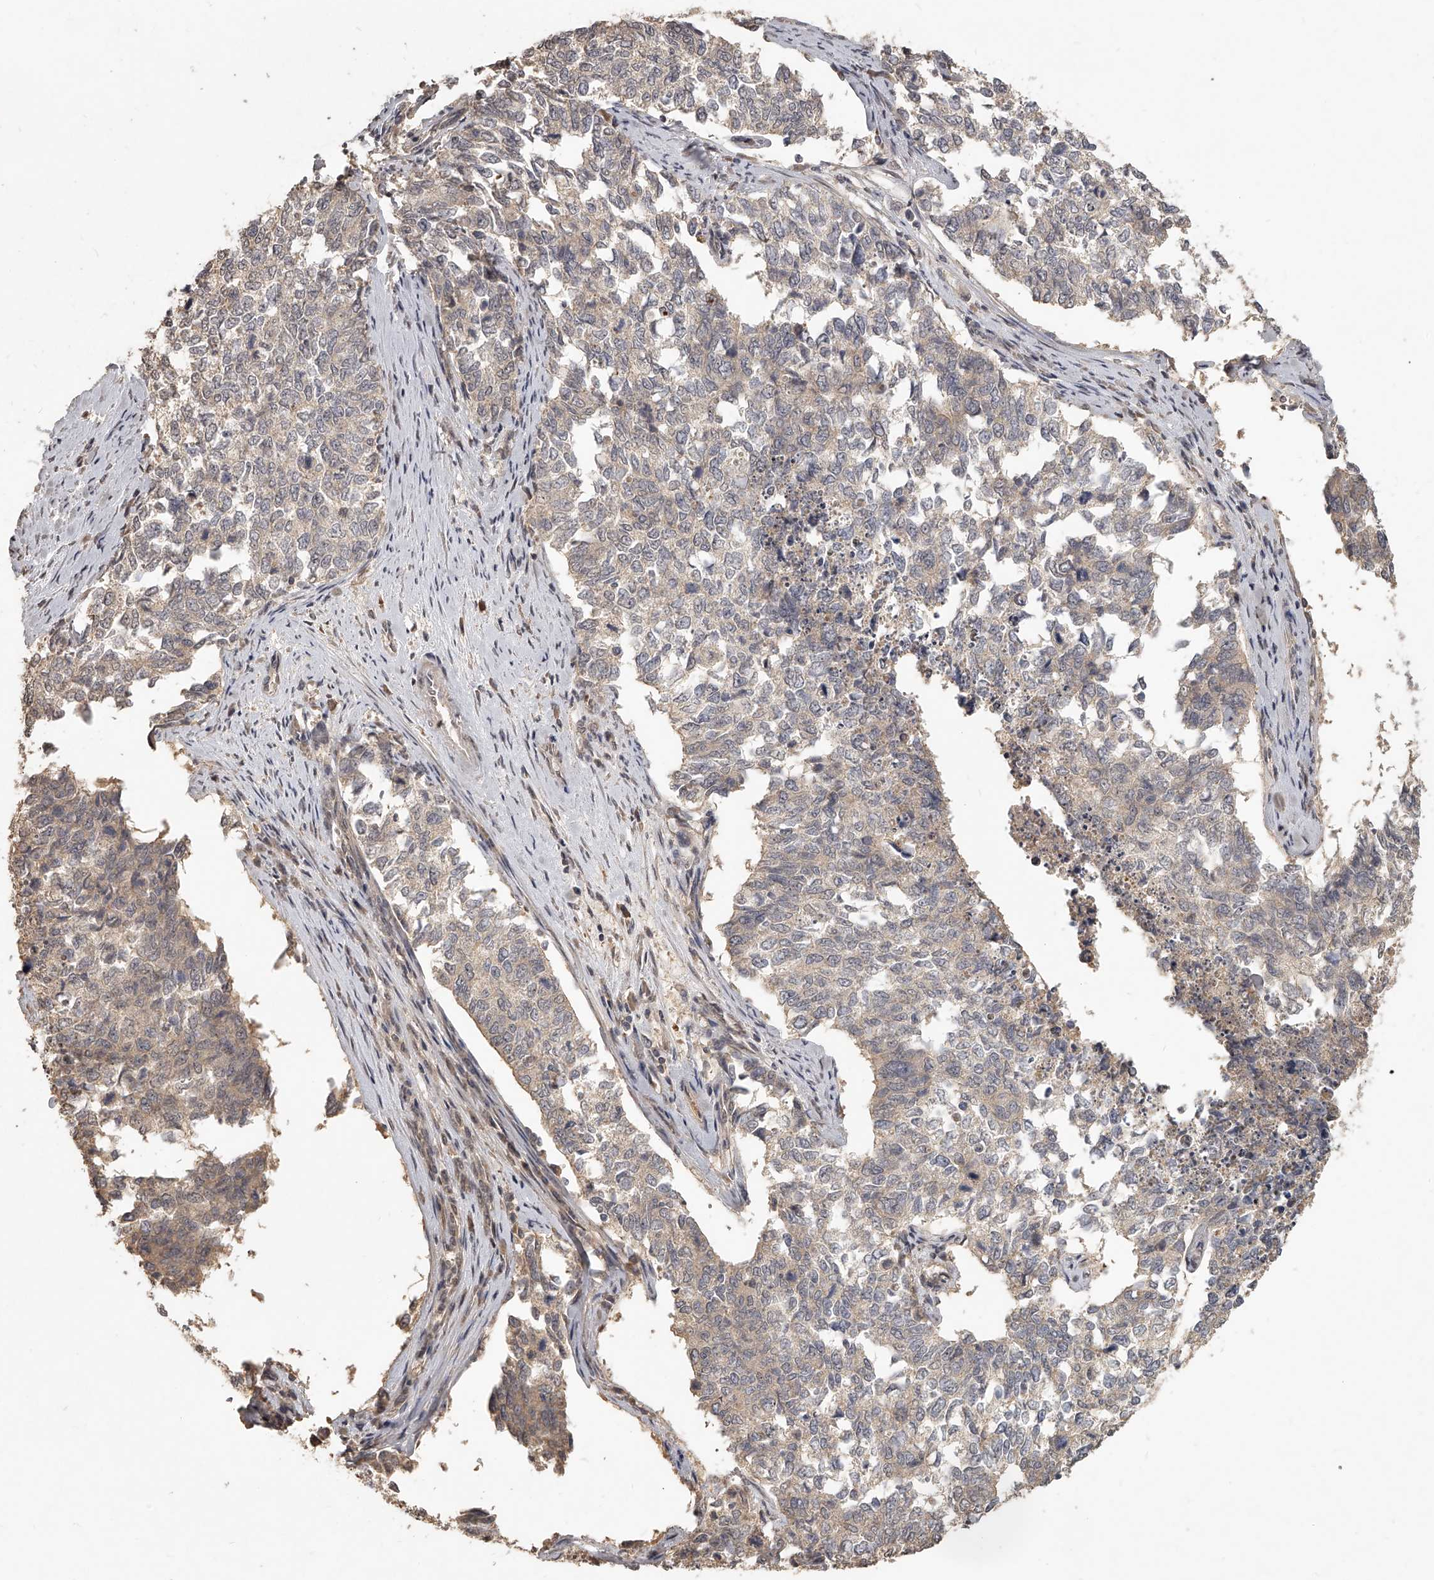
{"staining": {"intensity": "weak", "quantity": "25%-75%", "location": "cytoplasmic/membranous"}, "tissue": "cervical cancer", "cell_type": "Tumor cells", "image_type": "cancer", "snomed": [{"axis": "morphology", "description": "Squamous cell carcinoma, NOS"}, {"axis": "topography", "description": "Cervix"}], "caption": "High-magnification brightfield microscopy of cervical cancer stained with DAB (brown) and counterstained with hematoxylin (blue). tumor cells exhibit weak cytoplasmic/membranous positivity is identified in about25%-75% of cells.", "gene": "SLC37A1", "patient": {"sex": "female", "age": 63}}